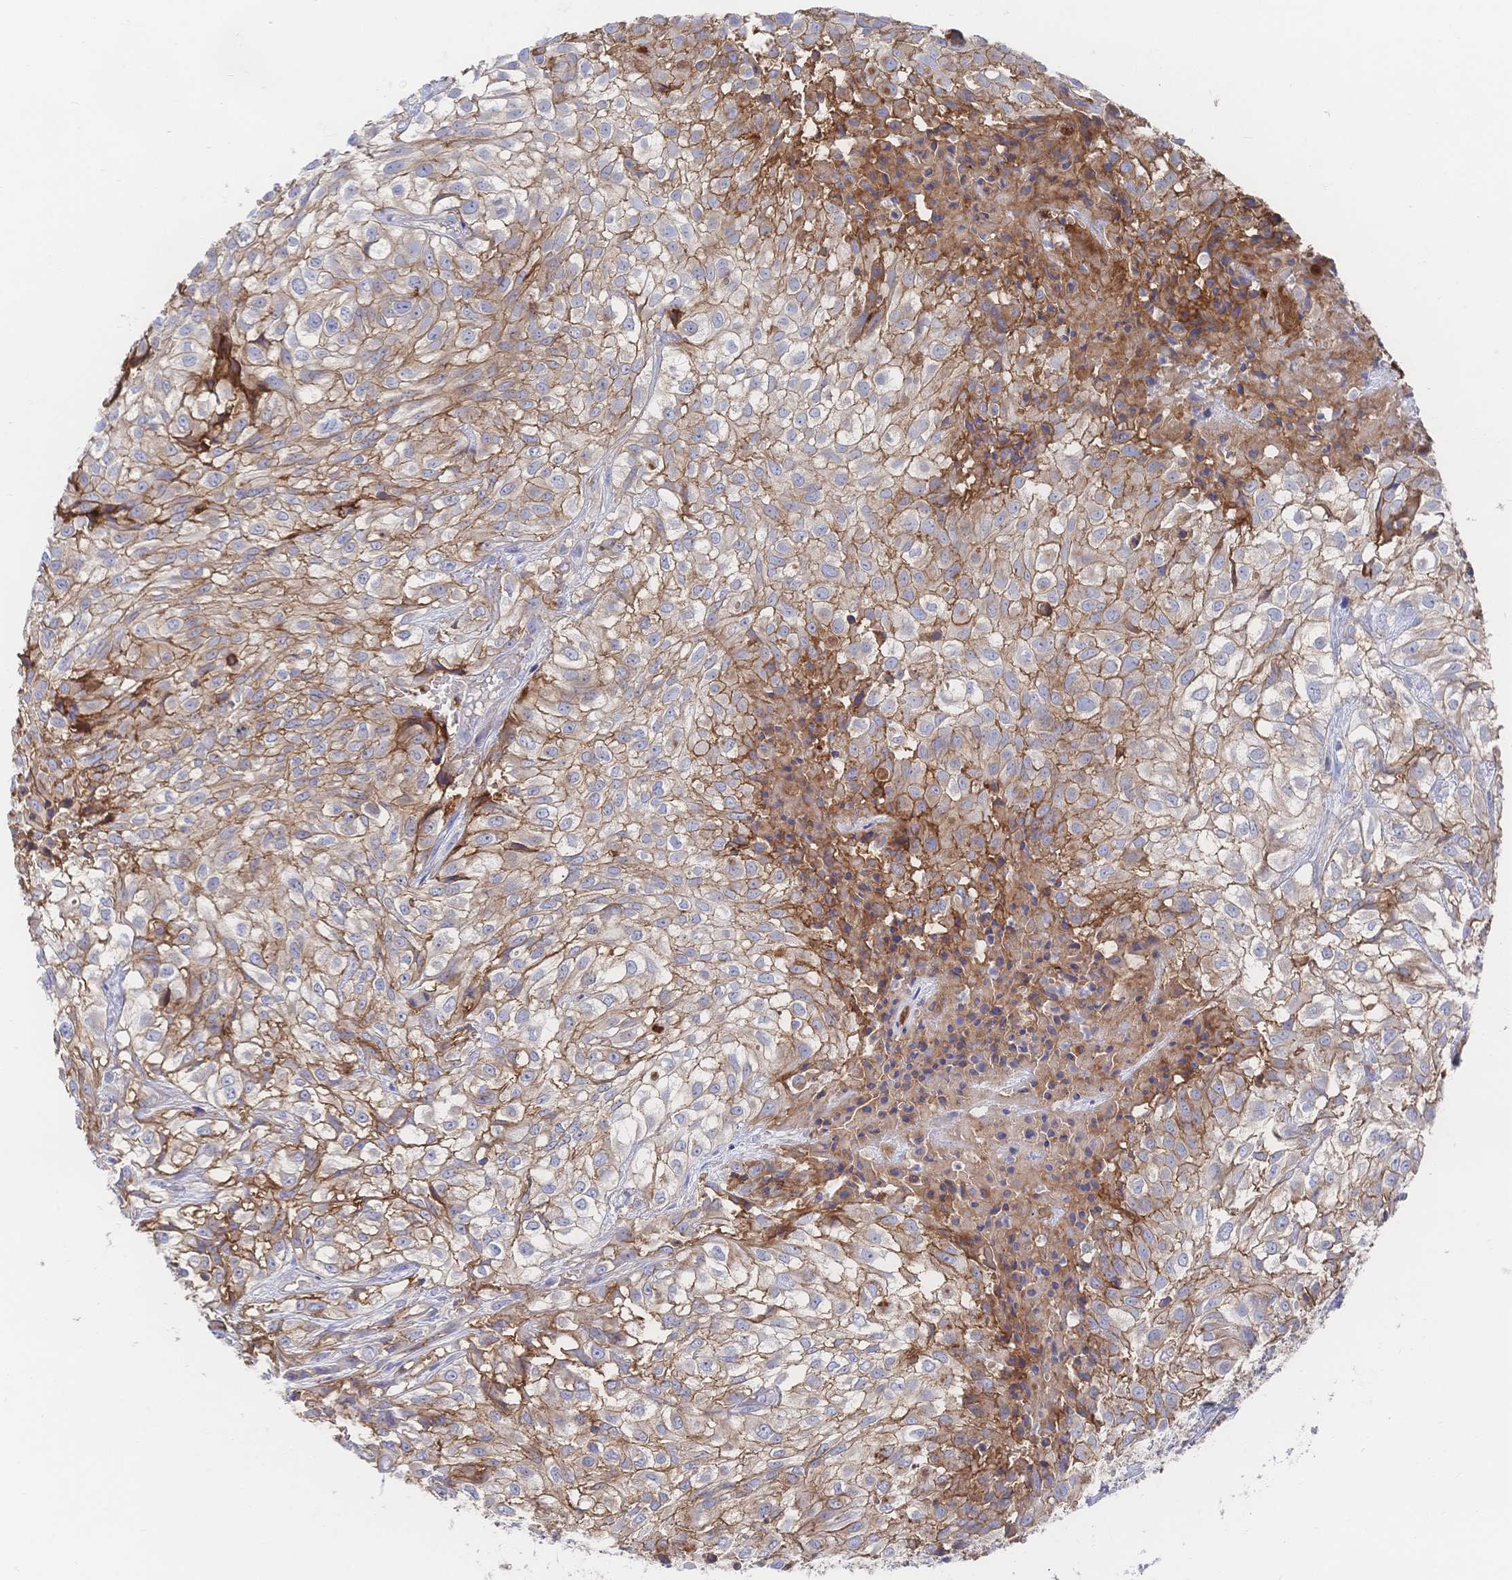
{"staining": {"intensity": "moderate", "quantity": ">75%", "location": "cytoplasmic/membranous"}, "tissue": "urothelial cancer", "cell_type": "Tumor cells", "image_type": "cancer", "snomed": [{"axis": "morphology", "description": "Urothelial carcinoma, High grade"}, {"axis": "topography", "description": "Urinary bladder"}], "caption": "A photomicrograph showing moderate cytoplasmic/membranous positivity in about >75% of tumor cells in urothelial cancer, as visualized by brown immunohistochemical staining.", "gene": "F11R", "patient": {"sex": "male", "age": 56}}